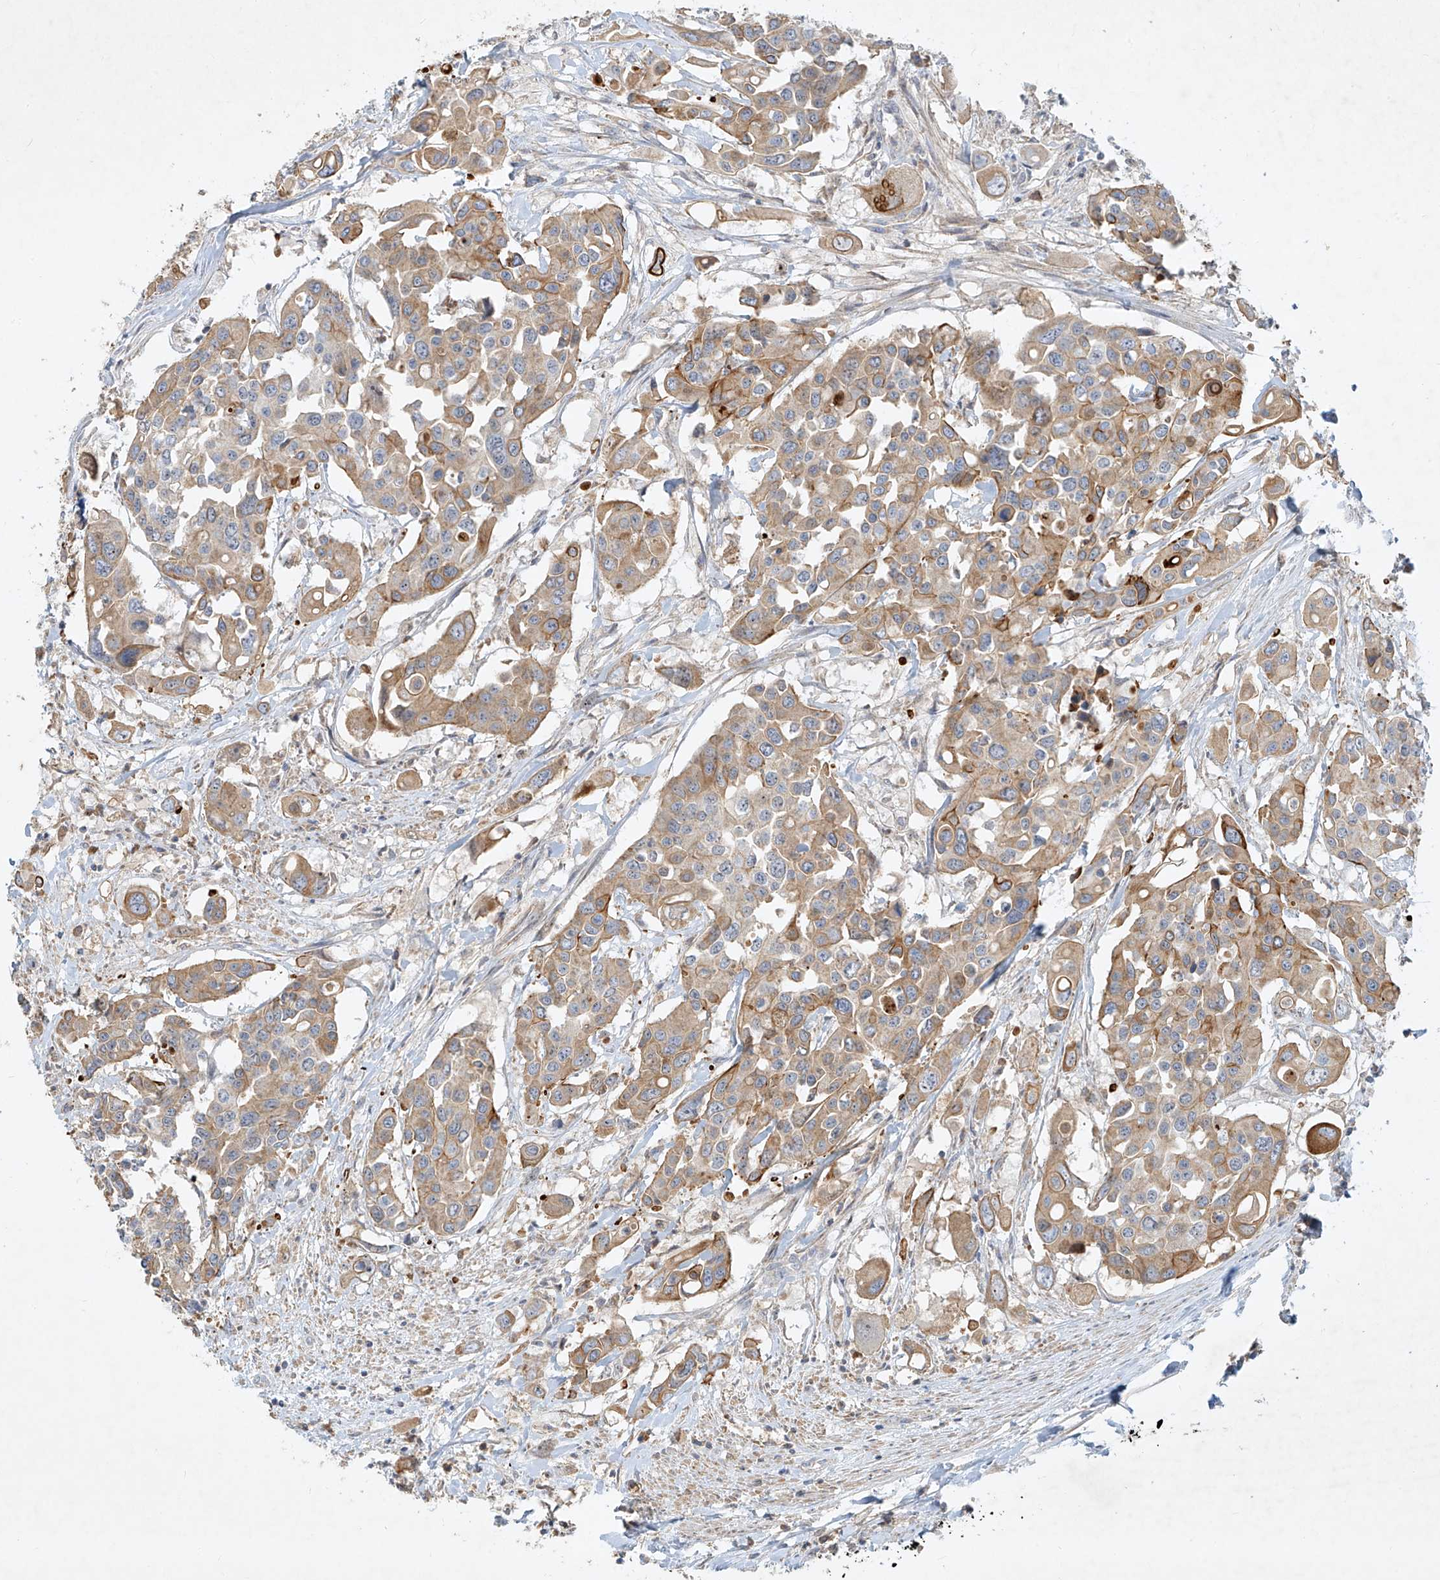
{"staining": {"intensity": "moderate", "quantity": ">75%", "location": "cytoplasmic/membranous"}, "tissue": "colorectal cancer", "cell_type": "Tumor cells", "image_type": "cancer", "snomed": [{"axis": "morphology", "description": "Adenocarcinoma, NOS"}, {"axis": "topography", "description": "Colon"}], "caption": "Tumor cells demonstrate medium levels of moderate cytoplasmic/membranous positivity in about >75% of cells in adenocarcinoma (colorectal).", "gene": "KPNA7", "patient": {"sex": "male", "age": 77}}